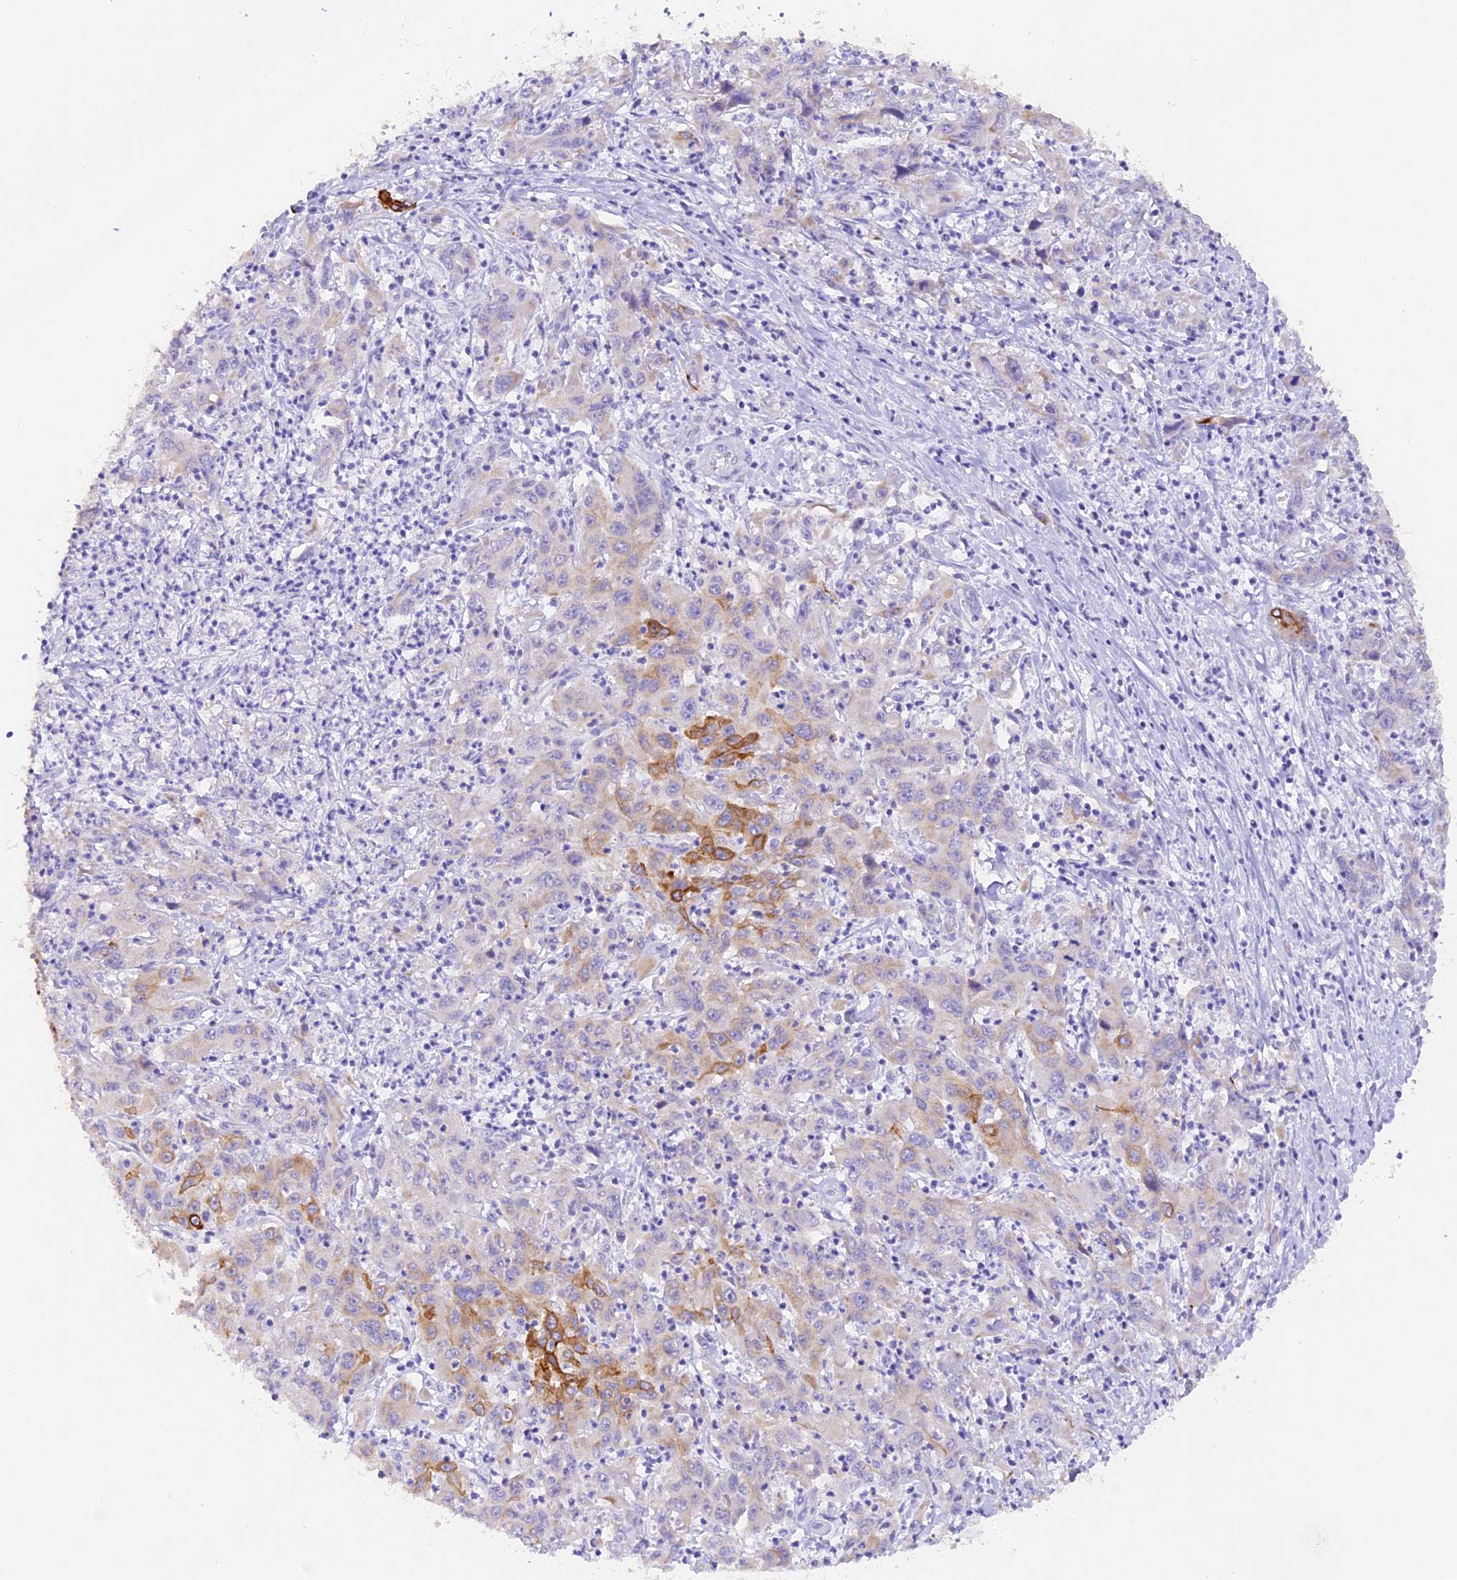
{"staining": {"intensity": "moderate", "quantity": "<25%", "location": "cytoplasmic/membranous"}, "tissue": "liver cancer", "cell_type": "Tumor cells", "image_type": "cancer", "snomed": [{"axis": "morphology", "description": "Carcinoma, Hepatocellular, NOS"}, {"axis": "topography", "description": "Liver"}], "caption": "Liver hepatocellular carcinoma stained with DAB (3,3'-diaminobenzidine) immunohistochemistry (IHC) reveals low levels of moderate cytoplasmic/membranous staining in about <25% of tumor cells. (Stains: DAB (3,3'-diaminobenzidine) in brown, nuclei in blue, Microscopy: brightfield microscopy at high magnification).", "gene": "PKIA", "patient": {"sex": "male", "age": 63}}